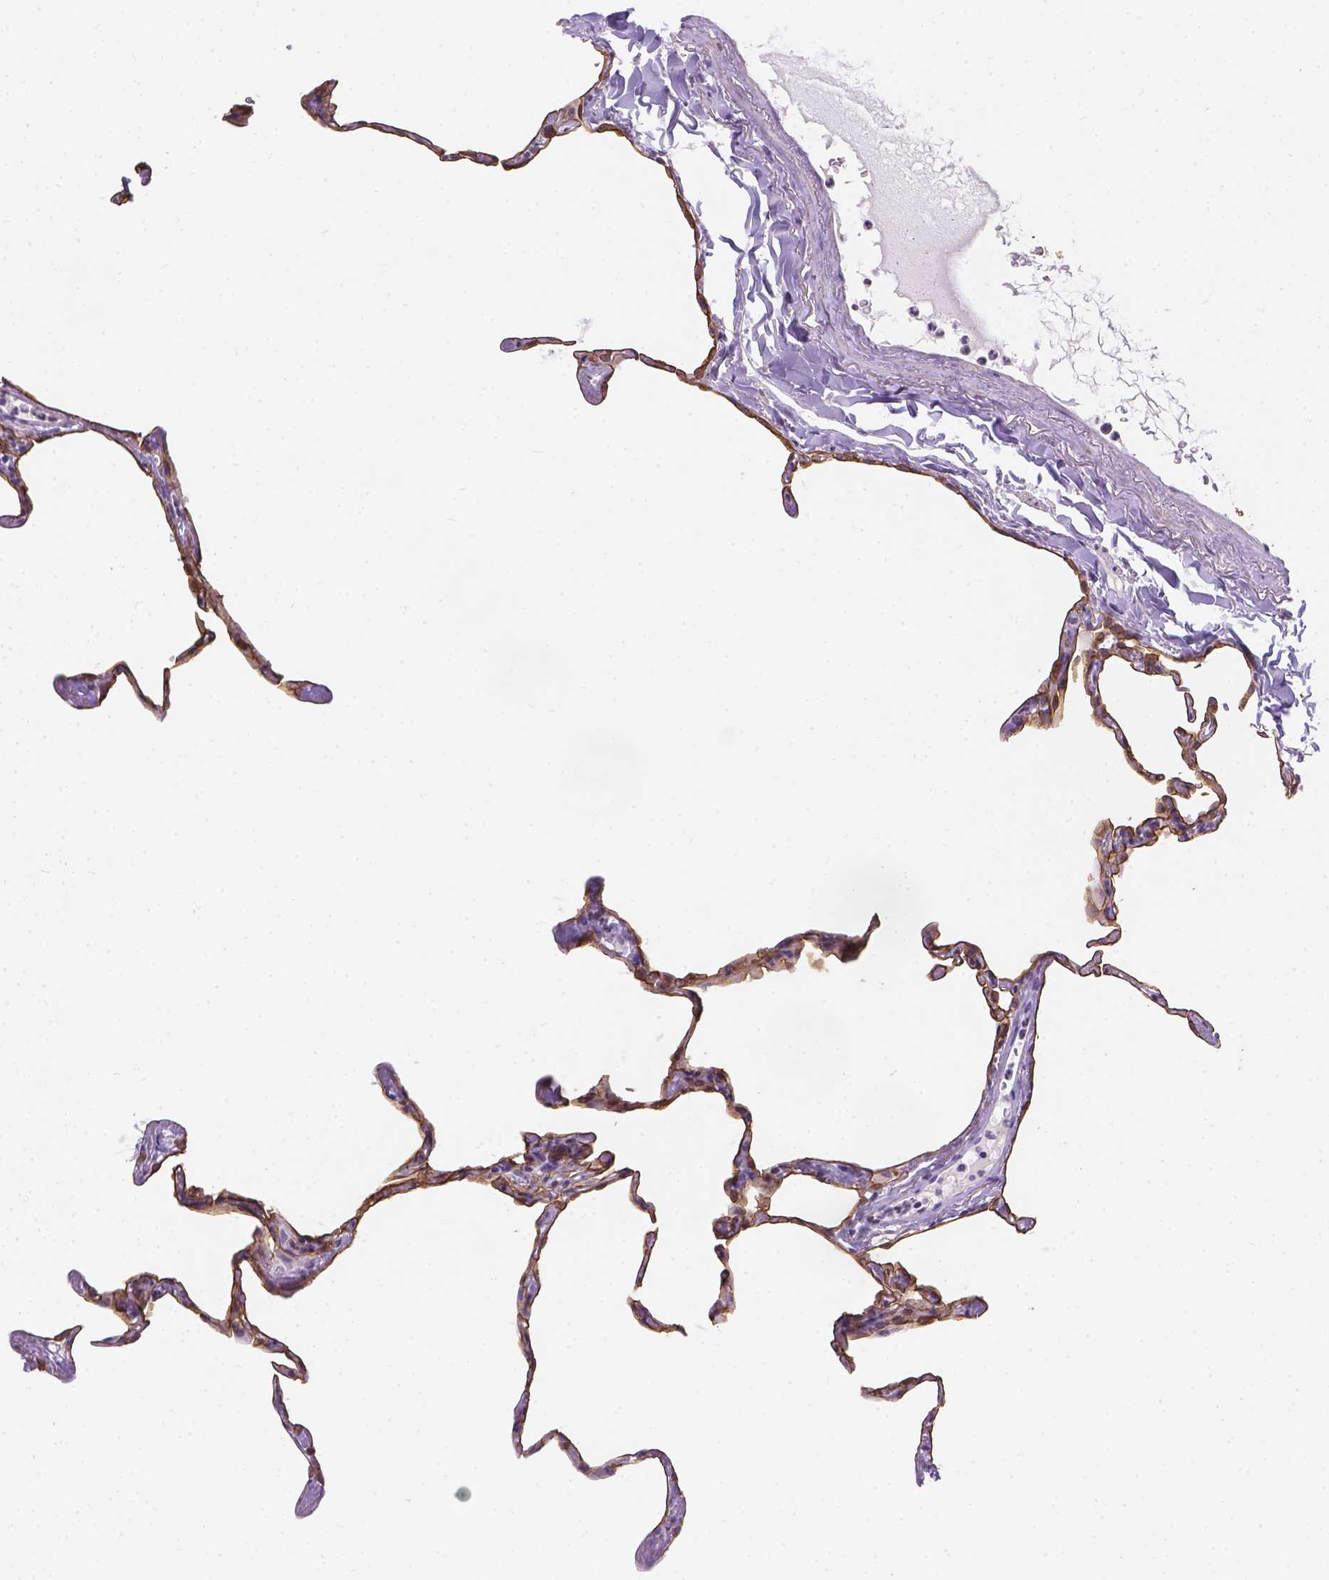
{"staining": {"intensity": "strong", "quantity": ">75%", "location": "cytoplasmic/membranous"}, "tissue": "lung", "cell_type": "Alveolar cells", "image_type": "normal", "snomed": [{"axis": "morphology", "description": "Normal tissue, NOS"}, {"axis": "topography", "description": "Lung"}], "caption": "Immunohistochemistry (IHC) photomicrograph of normal lung: human lung stained using IHC exhibits high levels of strong protein expression localized specifically in the cytoplasmic/membranous of alveolar cells, appearing as a cytoplasmic/membranous brown color.", "gene": "DMWD", "patient": {"sex": "male", "age": 65}}